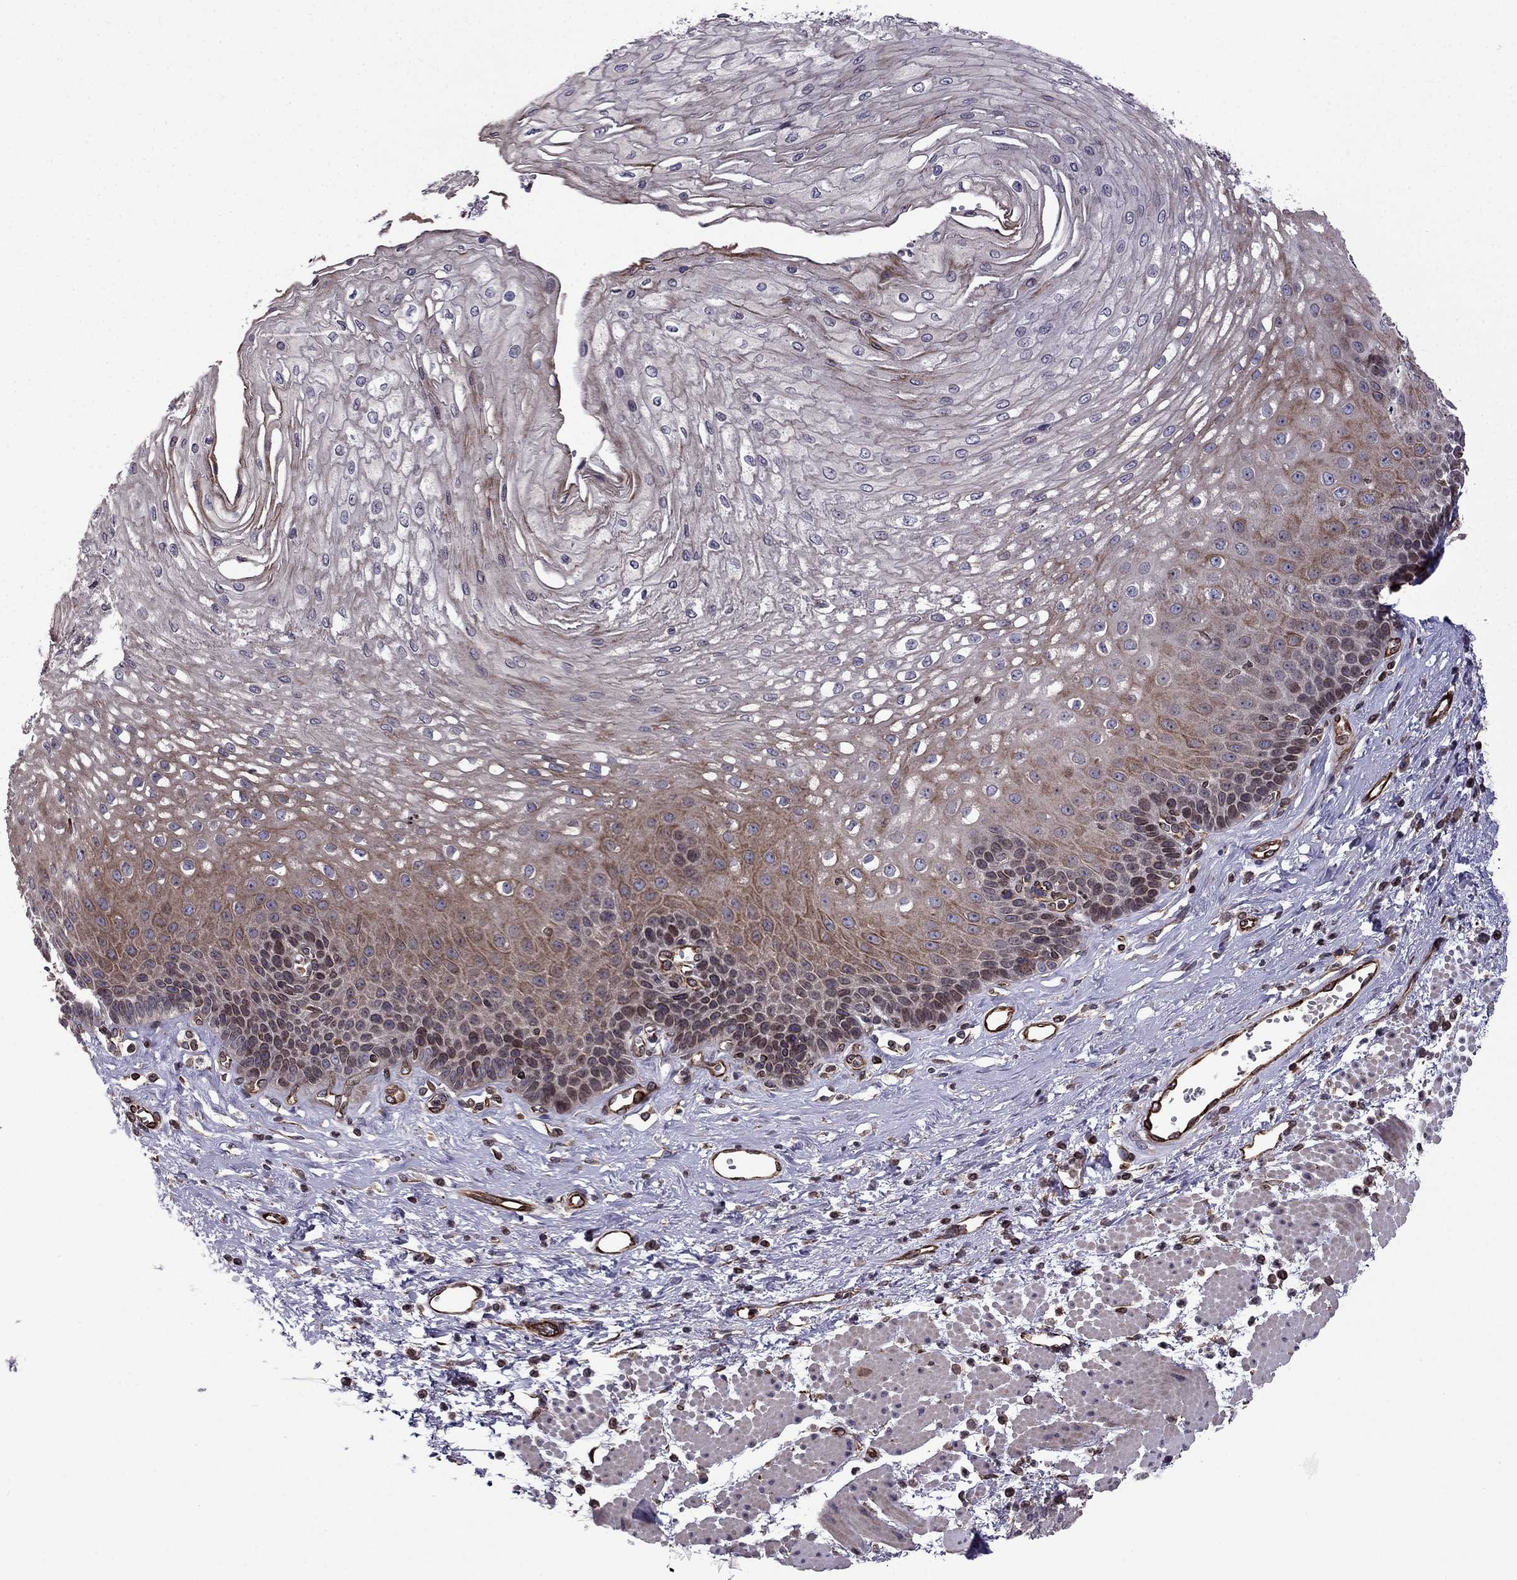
{"staining": {"intensity": "moderate", "quantity": "<25%", "location": "cytoplasmic/membranous,nuclear"}, "tissue": "esophagus", "cell_type": "Squamous epithelial cells", "image_type": "normal", "snomed": [{"axis": "morphology", "description": "Normal tissue, NOS"}, {"axis": "topography", "description": "Esophagus"}], "caption": "High-magnification brightfield microscopy of unremarkable esophagus stained with DAB (3,3'-diaminobenzidine) (brown) and counterstained with hematoxylin (blue). squamous epithelial cells exhibit moderate cytoplasmic/membranous,nuclear positivity is seen in approximately<25% of cells. (DAB IHC with brightfield microscopy, high magnification).", "gene": "CDC42BPA", "patient": {"sex": "female", "age": 62}}